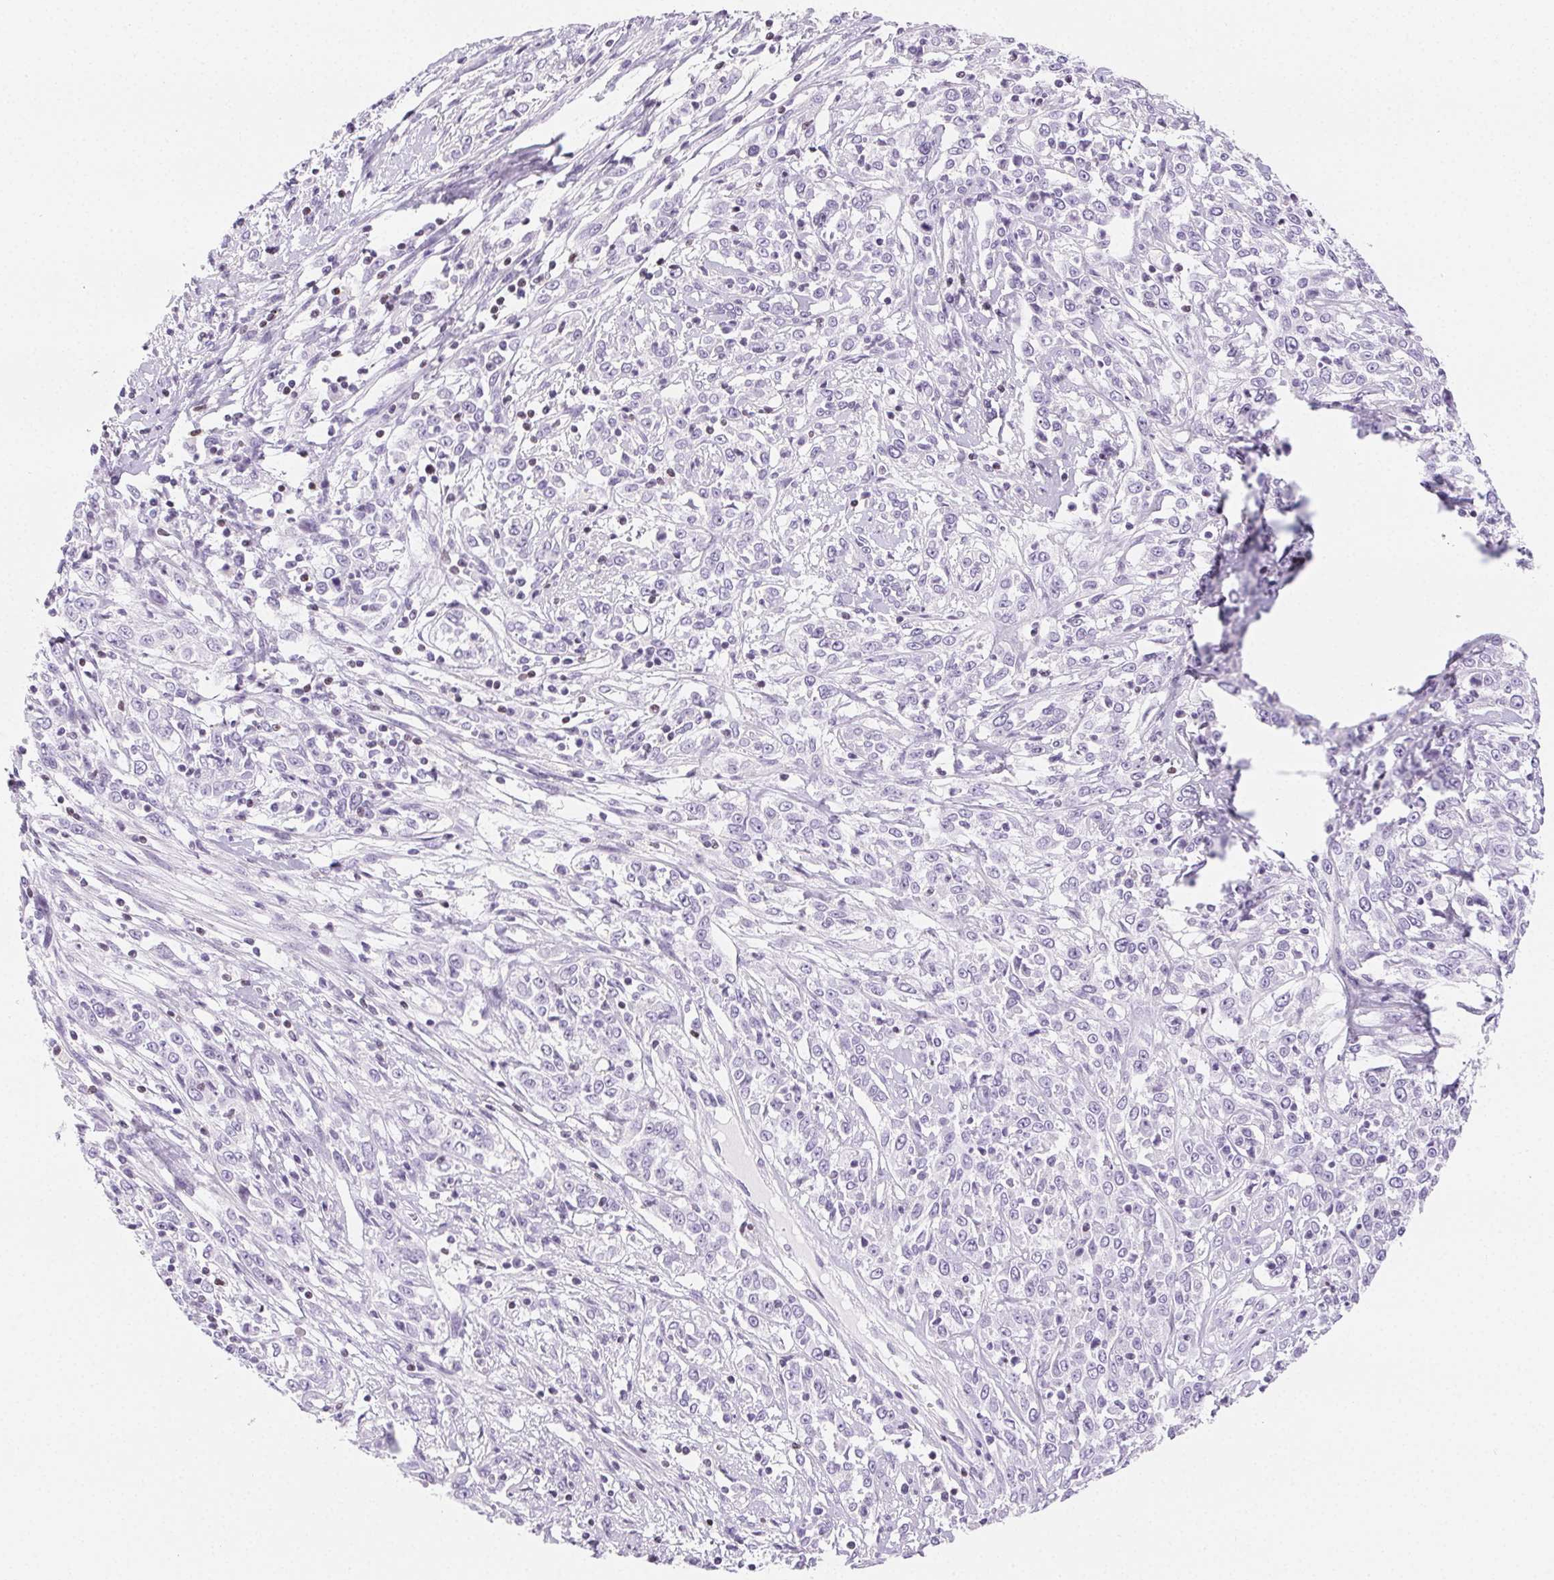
{"staining": {"intensity": "negative", "quantity": "none", "location": "none"}, "tissue": "cervical cancer", "cell_type": "Tumor cells", "image_type": "cancer", "snomed": [{"axis": "morphology", "description": "Adenocarcinoma, NOS"}, {"axis": "topography", "description": "Cervix"}], "caption": "A high-resolution image shows IHC staining of cervical adenocarcinoma, which shows no significant staining in tumor cells.", "gene": "BEND2", "patient": {"sex": "female", "age": 40}}